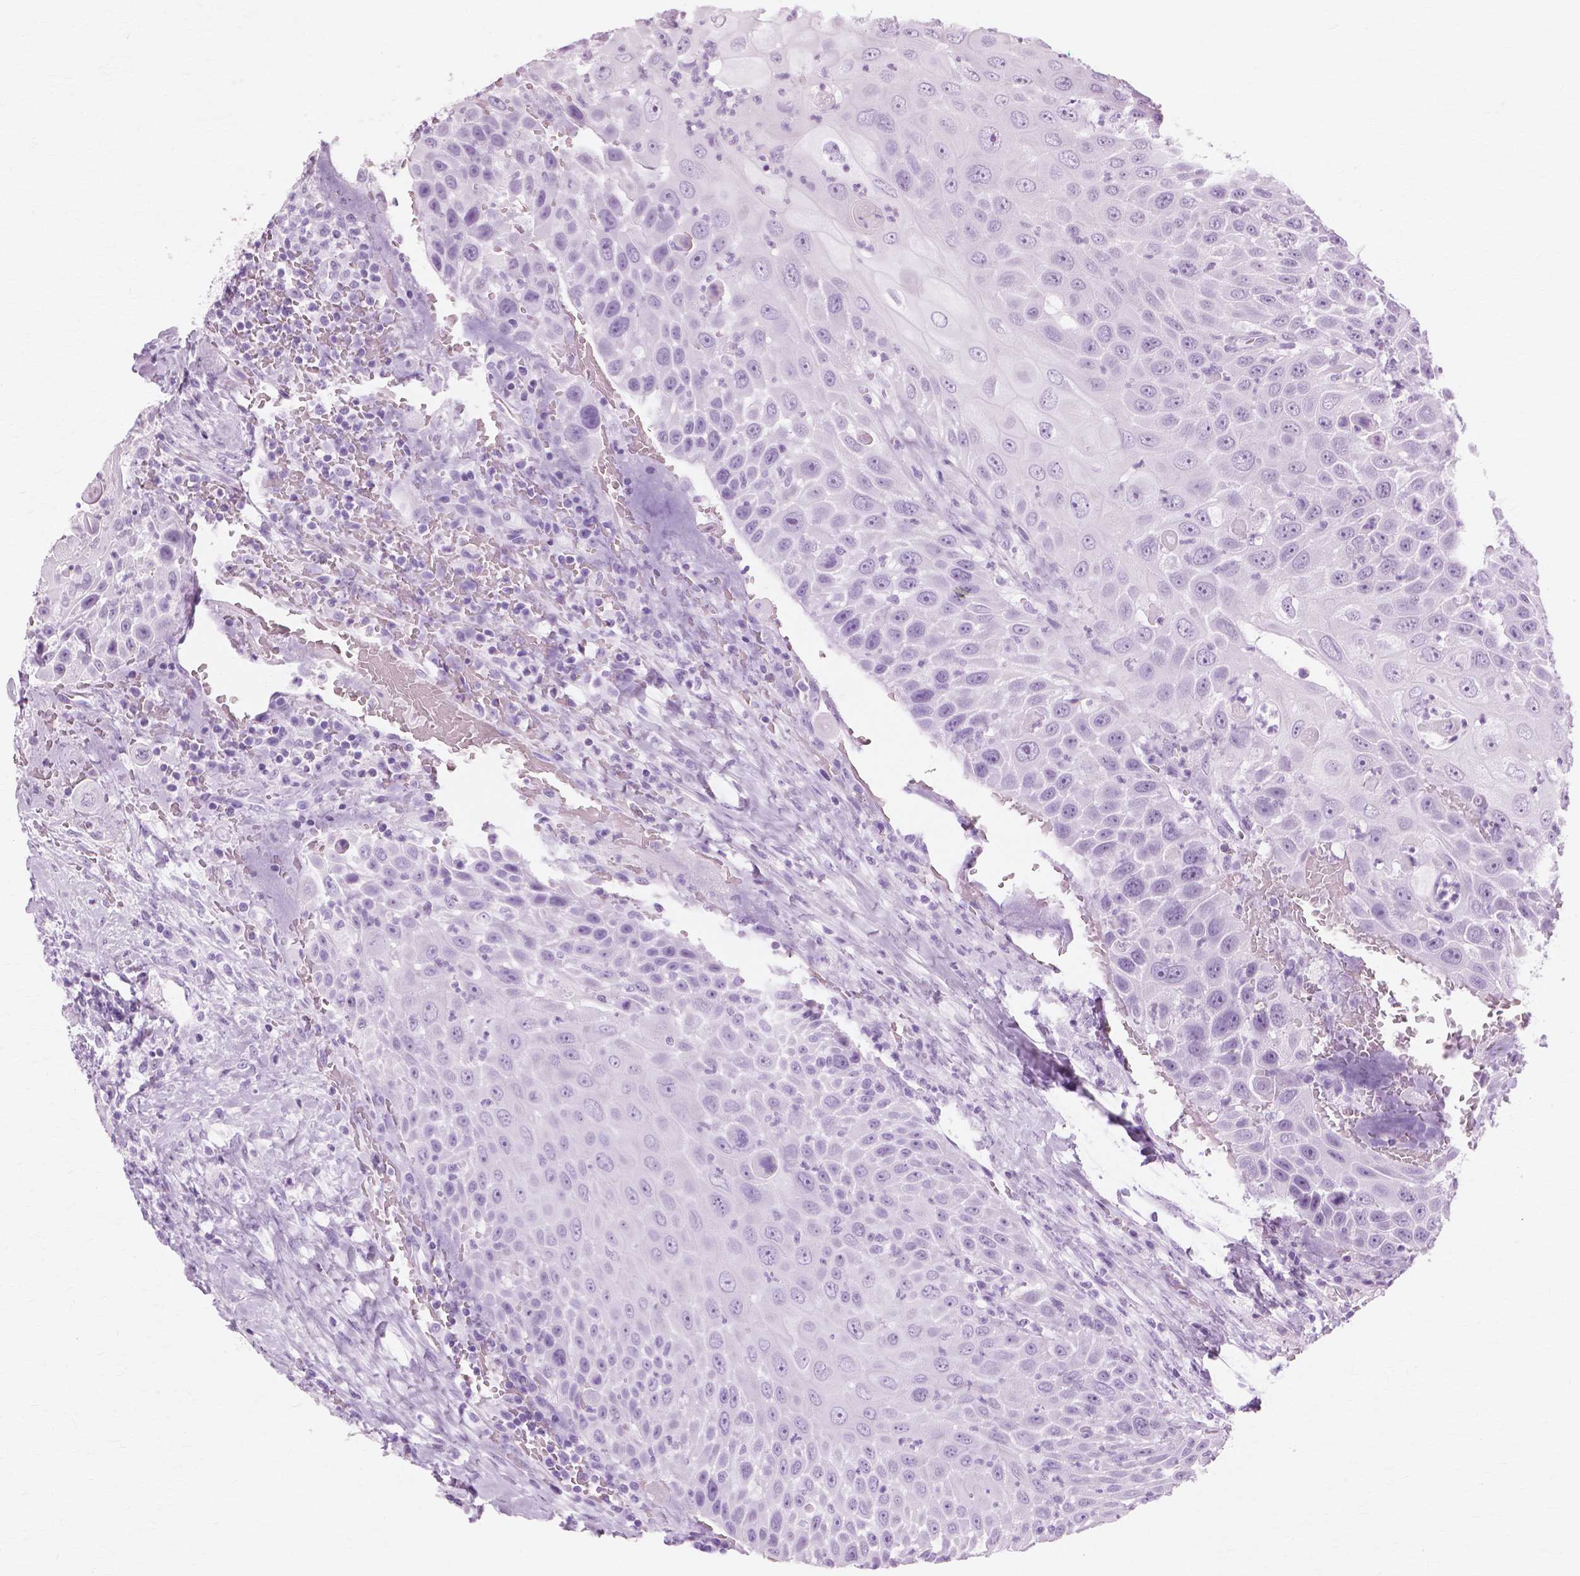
{"staining": {"intensity": "negative", "quantity": "none", "location": "none"}, "tissue": "head and neck cancer", "cell_type": "Tumor cells", "image_type": "cancer", "snomed": [{"axis": "morphology", "description": "Squamous cell carcinoma, NOS"}, {"axis": "topography", "description": "Head-Neck"}], "caption": "Tumor cells are negative for protein expression in human head and neck squamous cell carcinoma. (Brightfield microscopy of DAB immunohistochemistry at high magnification).", "gene": "SFTPD", "patient": {"sex": "male", "age": 69}}